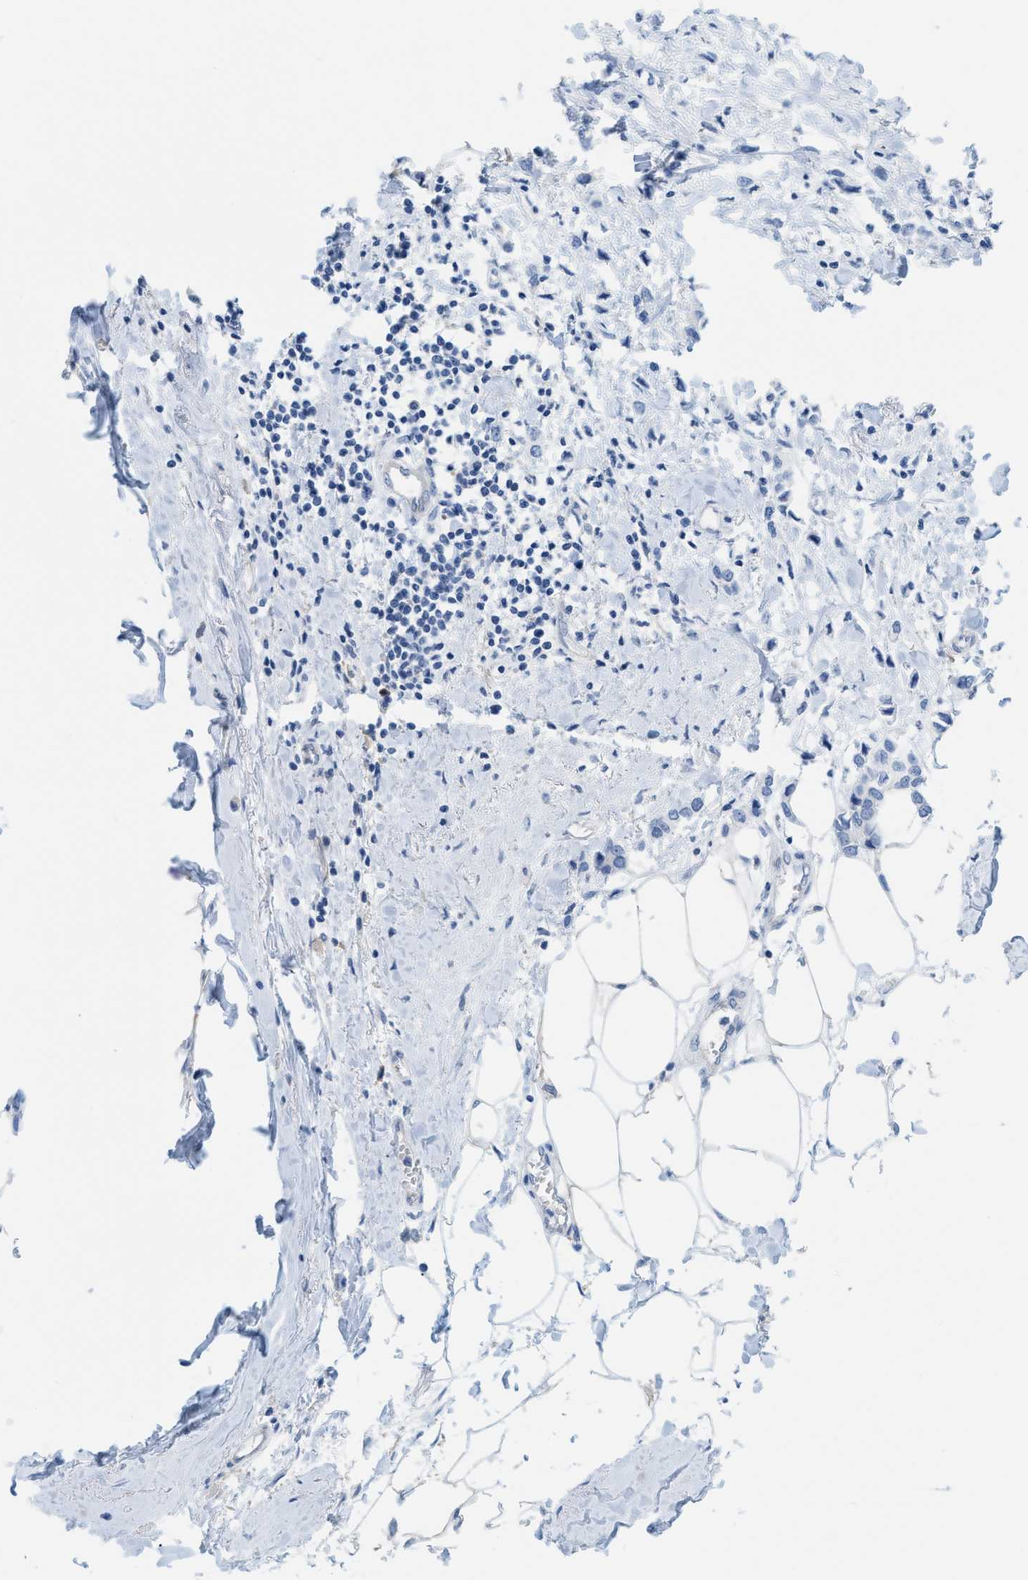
{"staining": {"intensity": "negative", "quantity": "none", "location": "none"}, "tissue": "breast cancer", "cell_type": "Tumor cells", "image_type": "cancer", "snomed": [{"axis": "morphology", "description": "Lobular carcinoma"}, {"axis": "topography", "description": "Breast"}], "caption": "Breast cancer (lobular carcinoma) was stained to show a protein in brown. There is no significant positivity in tumor cells. Nuclei are stained in blue.", "gene": "SLC3A2", "patient": {"sex": "female", "age": 51}}